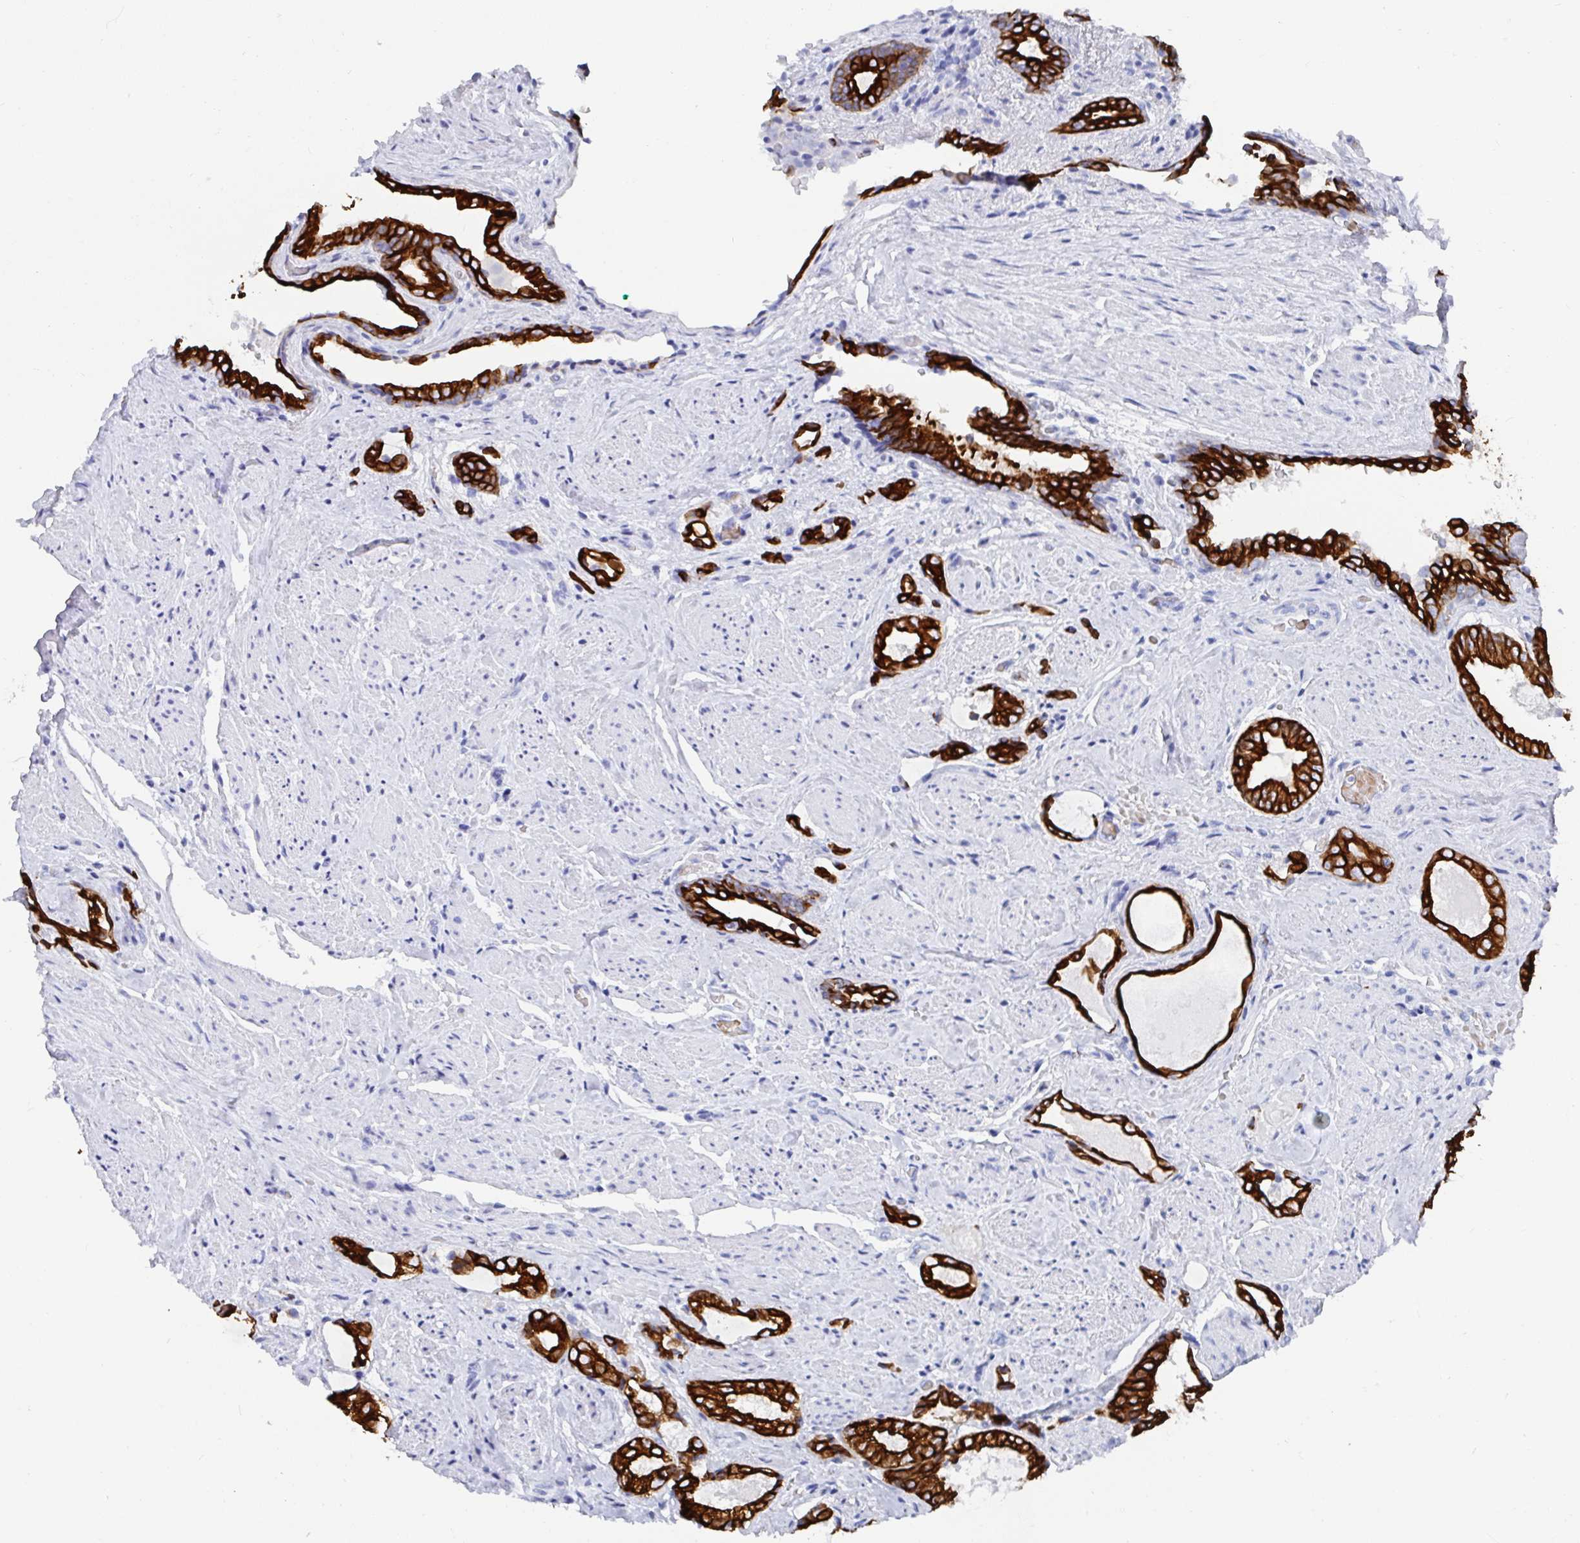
{"staining": {"intensity": "strong", "quantity": ">75%", "location": "cytoplasmic/membranous"}, "tissue": "prostate cancer", "cell_type": "Tumor cells", "image_type": "cancer", "snomed": [{"axis": "morphology", "description": "Adenocarcinoma, High grade"}, {"axis": "topography", "description": "Prostate"}], "caption": "IHC image of neoplastic tissue: human prostate adenocarcinoma (high-grade) stained using immunohistochemistry (IHC) reveals high levels of strong protein expression localized specifically in the cytoplasmic/membranous of tumor cells, appearing as a cytoplasmic/membranous brown color.", "gene": "CLDN8", "patient": {"sex": "male", "age": 65}}